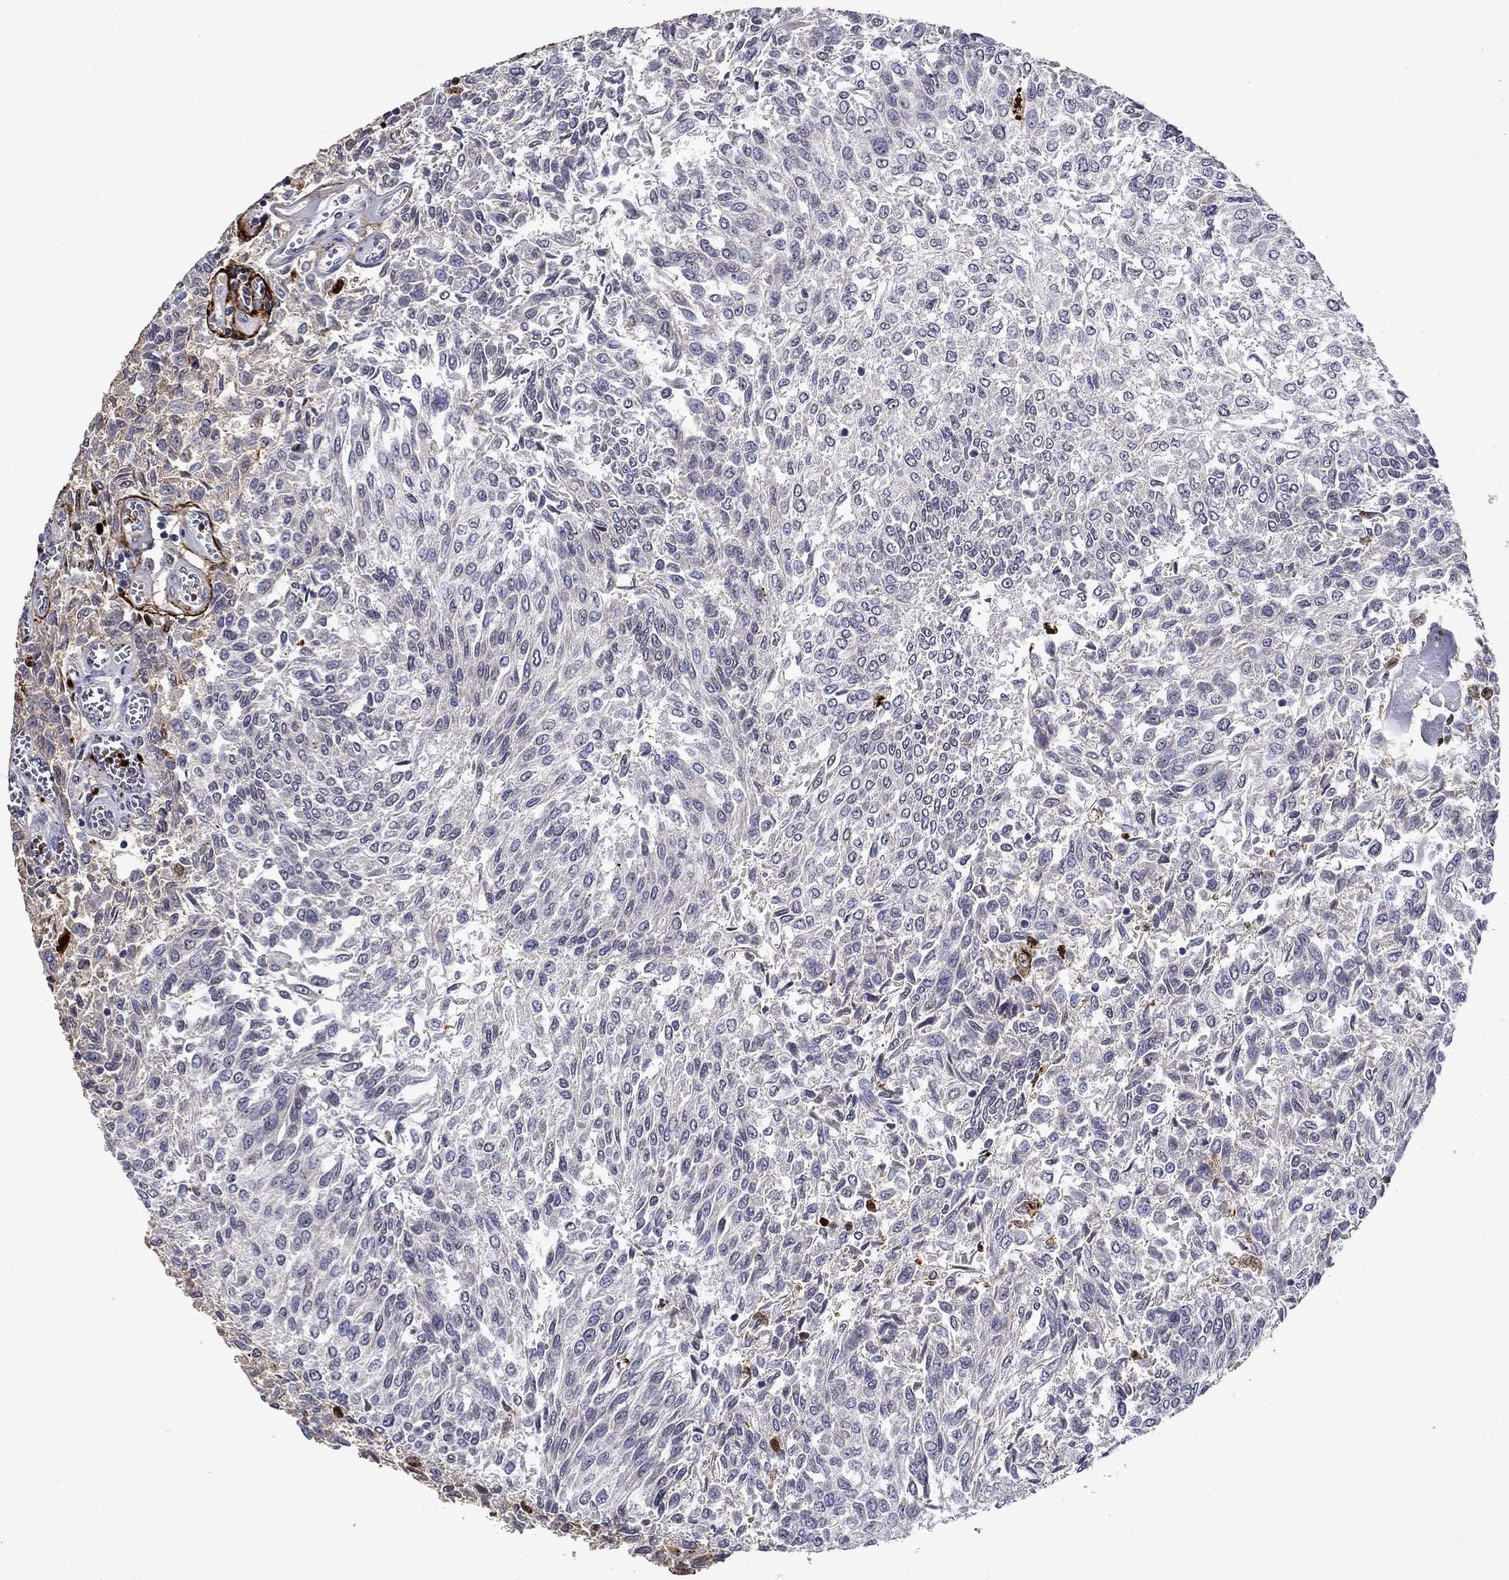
{"staining": {"intensity": "moderate", "quantity": "<25%", "location": "cytoplasmic/membranous,nuclear"}, "tissue": "urothelial cancer", "cell_type": "Tumor cells", "image_type": "cancer", "snomed": [{"axis": "morphology", "description": "Urothelial carcinoma, Low grade"}, {"axis": "topography", "description": "Urinary bladder"}], "caption": "Low-grade urothelial carcinoma stained with a brown dye displays moderate cytoplasmic/membranous and nuclear positive positivity in about <25% of tumor cells.", "gene": "IRF5", "patient": {"sex": "male", "age": 78}}